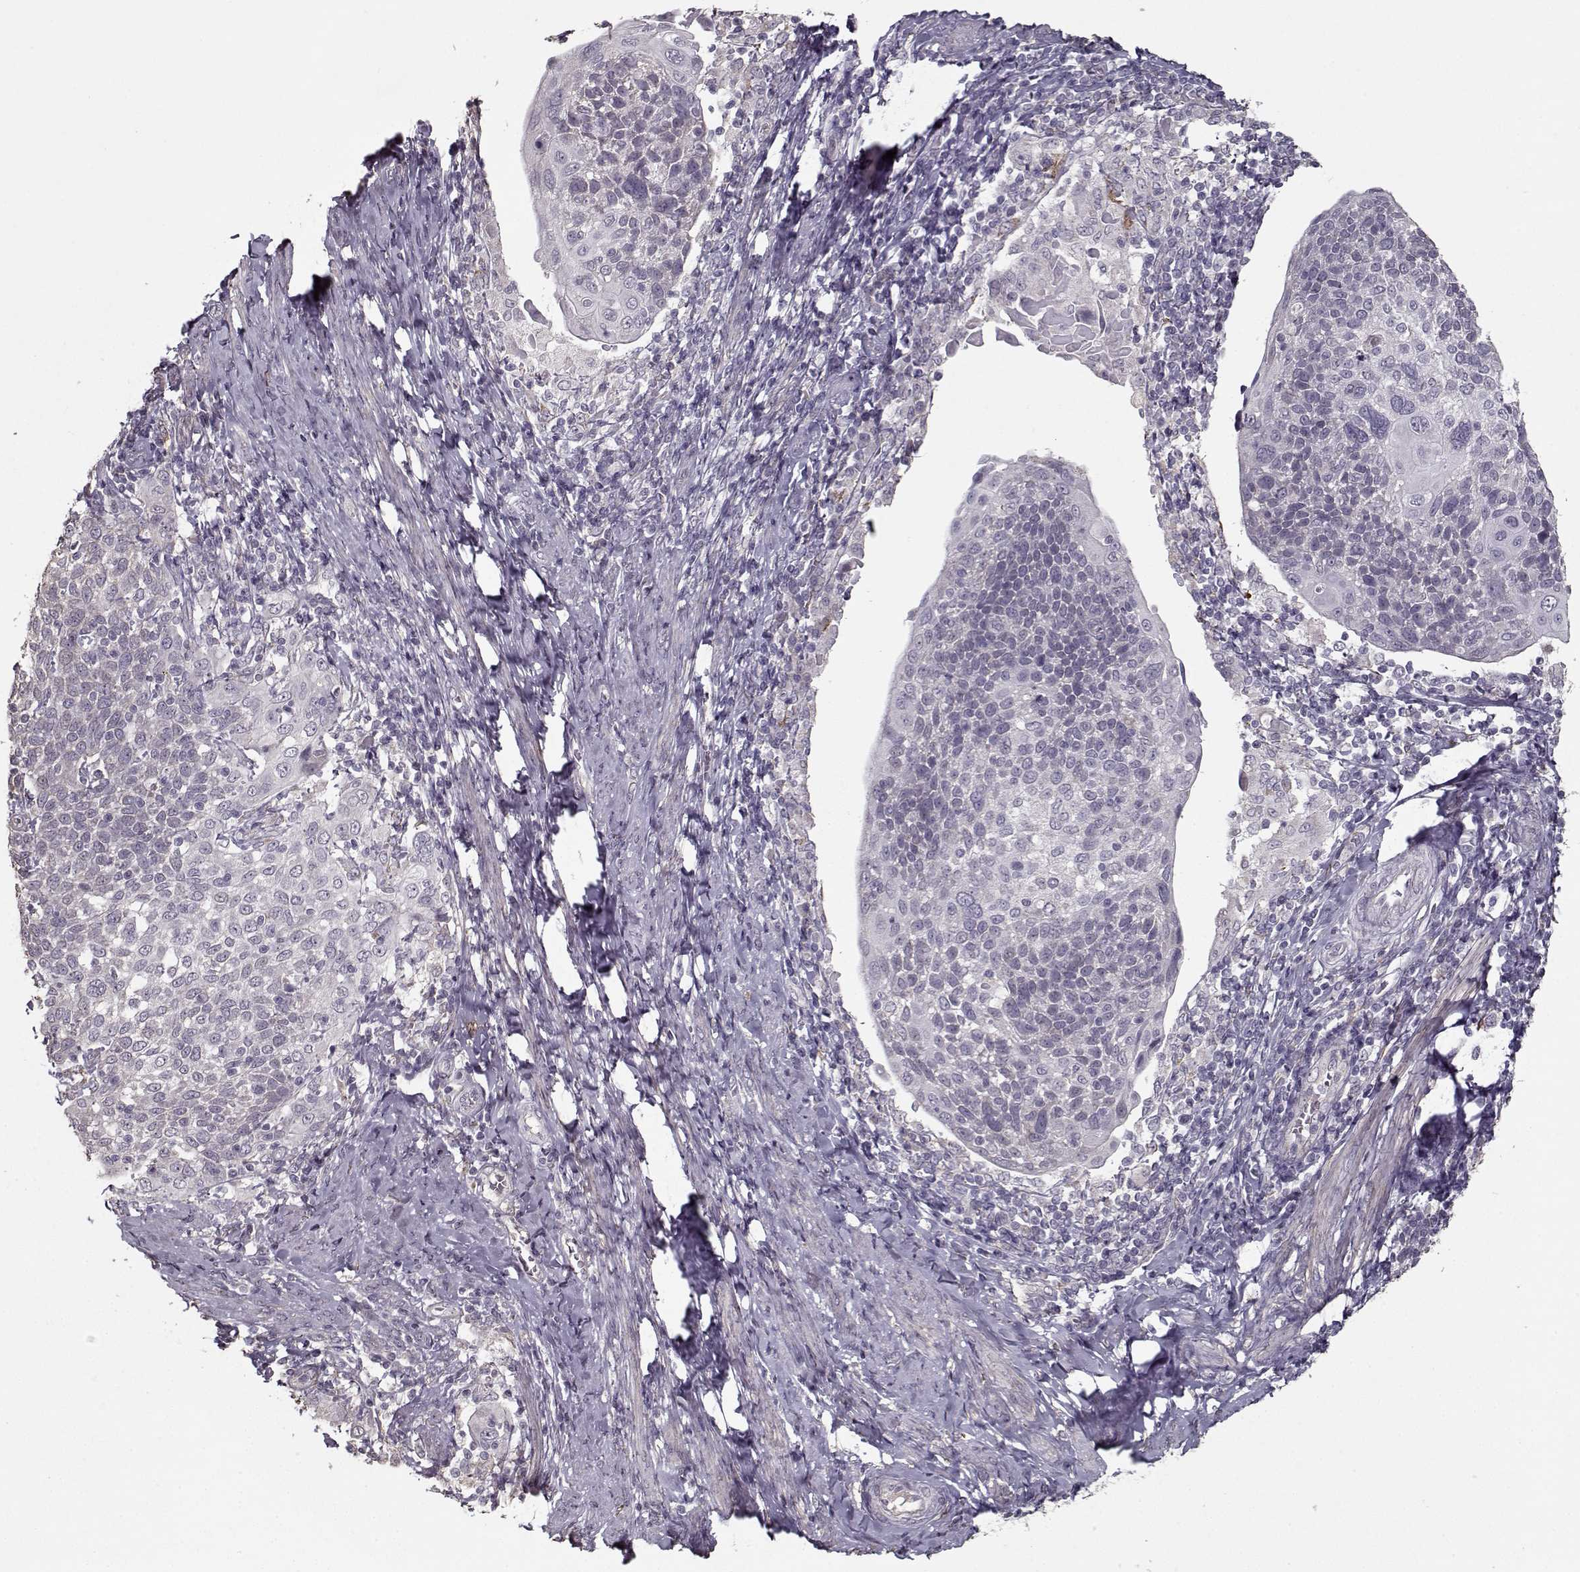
{"staining": {"intensity": "negative", "quantity": "none", "location": "none"}, "tissue": "cervical cancer", "cell_type": "Tumor cells", "image_type": "cancer", "snomed": [{"axis": "morphology", "description": "Squamous cell carcinoma, NOS"}, {"axis": "topography", "description": "Cervix"}], "caption": "An immunohistochemistry (IHC) photomicrograph of squamous cell carcinoma (cervical) is shown. There is no staining in tumor cells of squamous cell carcinoma (cervical). Nuclei are stained in blue.", "gene": "LAMA2", "patient": {"sex": "female", "age": 61}}